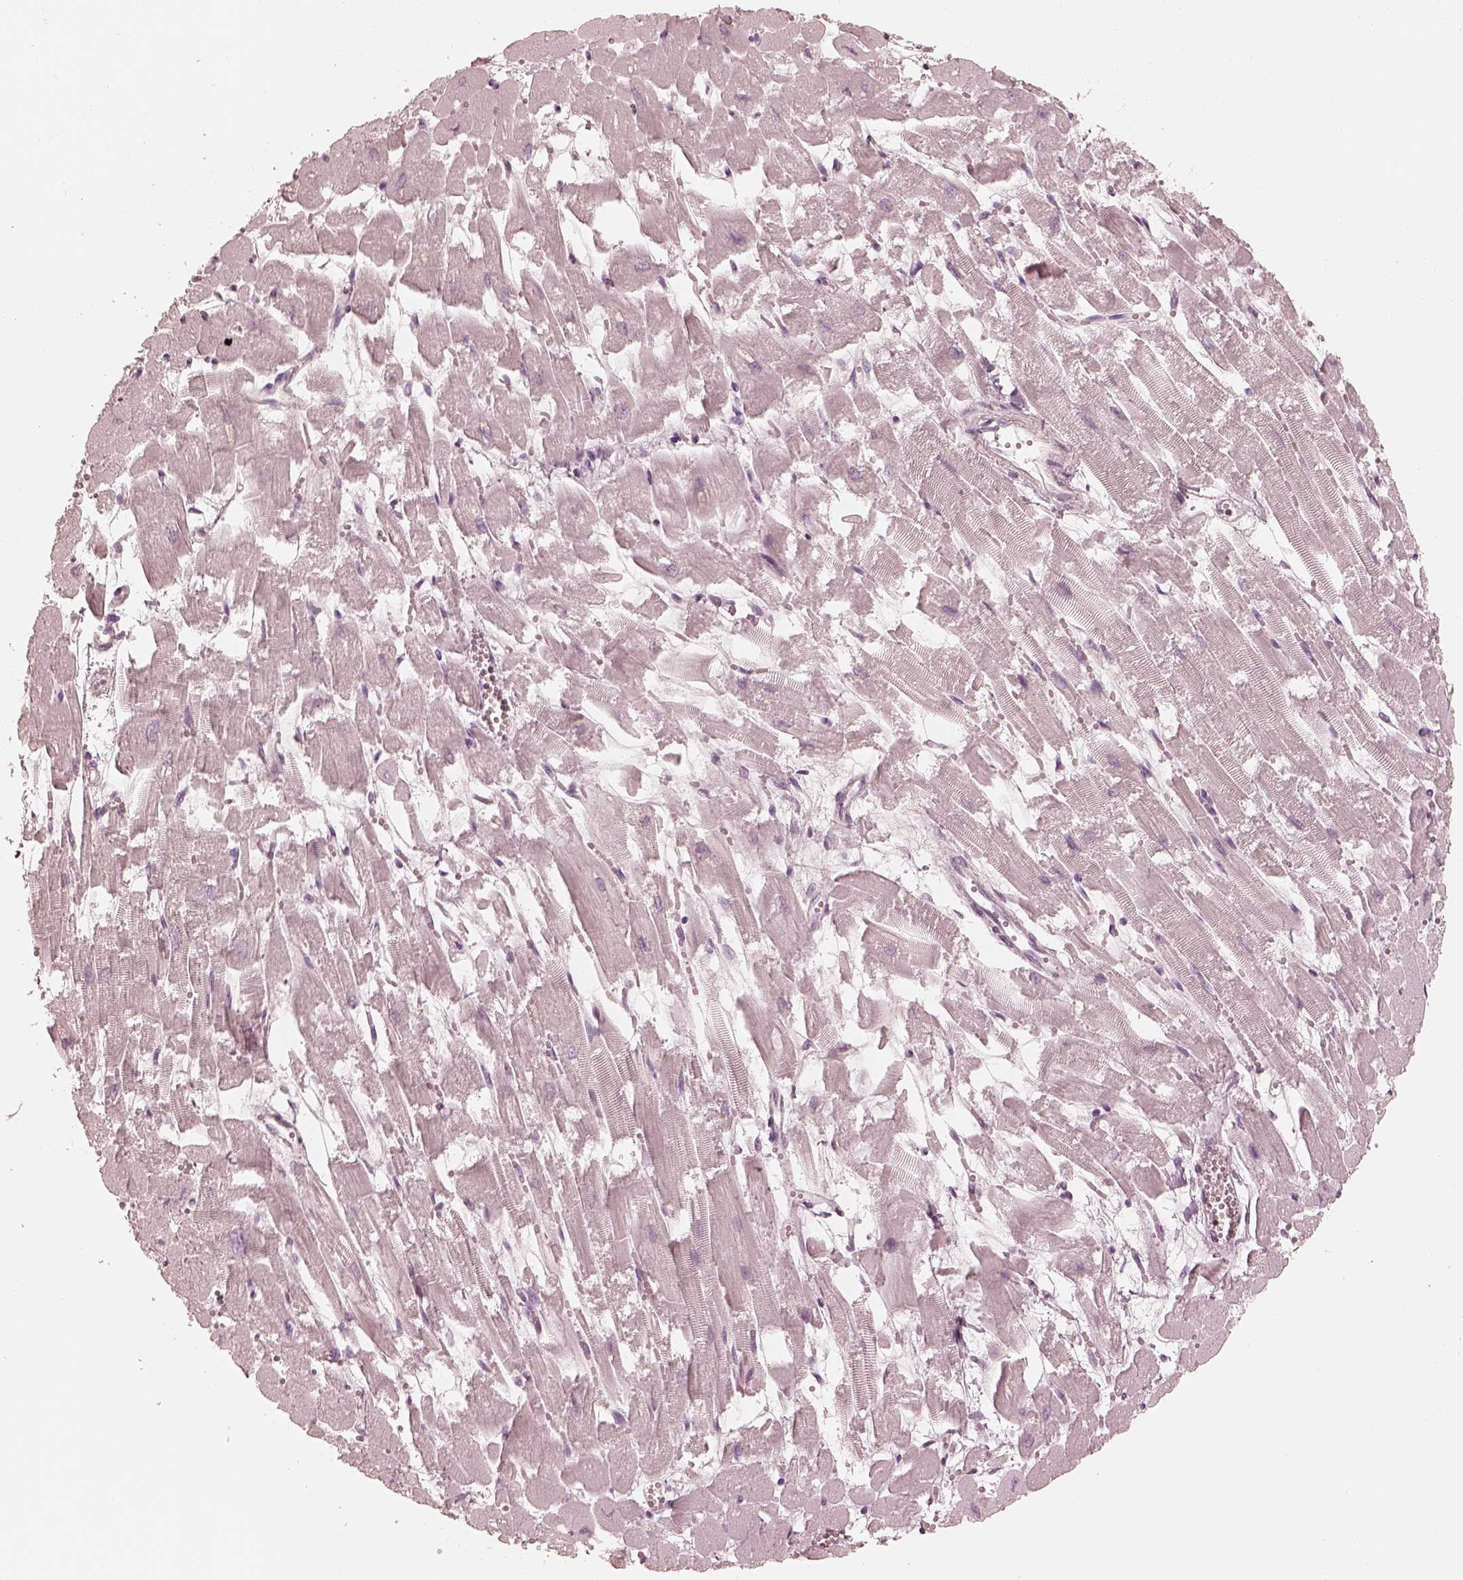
{"staining": {"intensity": "negative", "quantity": "none", "location": "none"}, "tissue": "heart muscle", "cell_type": "Cardiomyocytes", "image_type": "normal", "snomed": [{"axis": "morphology", "description": "Normal tissue, NOS"}, {"axis": "topography", "description": "Heart"}], "caption": "An image of heart muscle stained for a protein demonstrates no brown staining in cardiomyocytes. The staining is performed using DAB (3,3'-diaminobenzidine) brown chromogen with nuclei counter-stained in using hematoxylin.", "gene": "CALR3", "patient": {"sex": "female", "age": 52}}